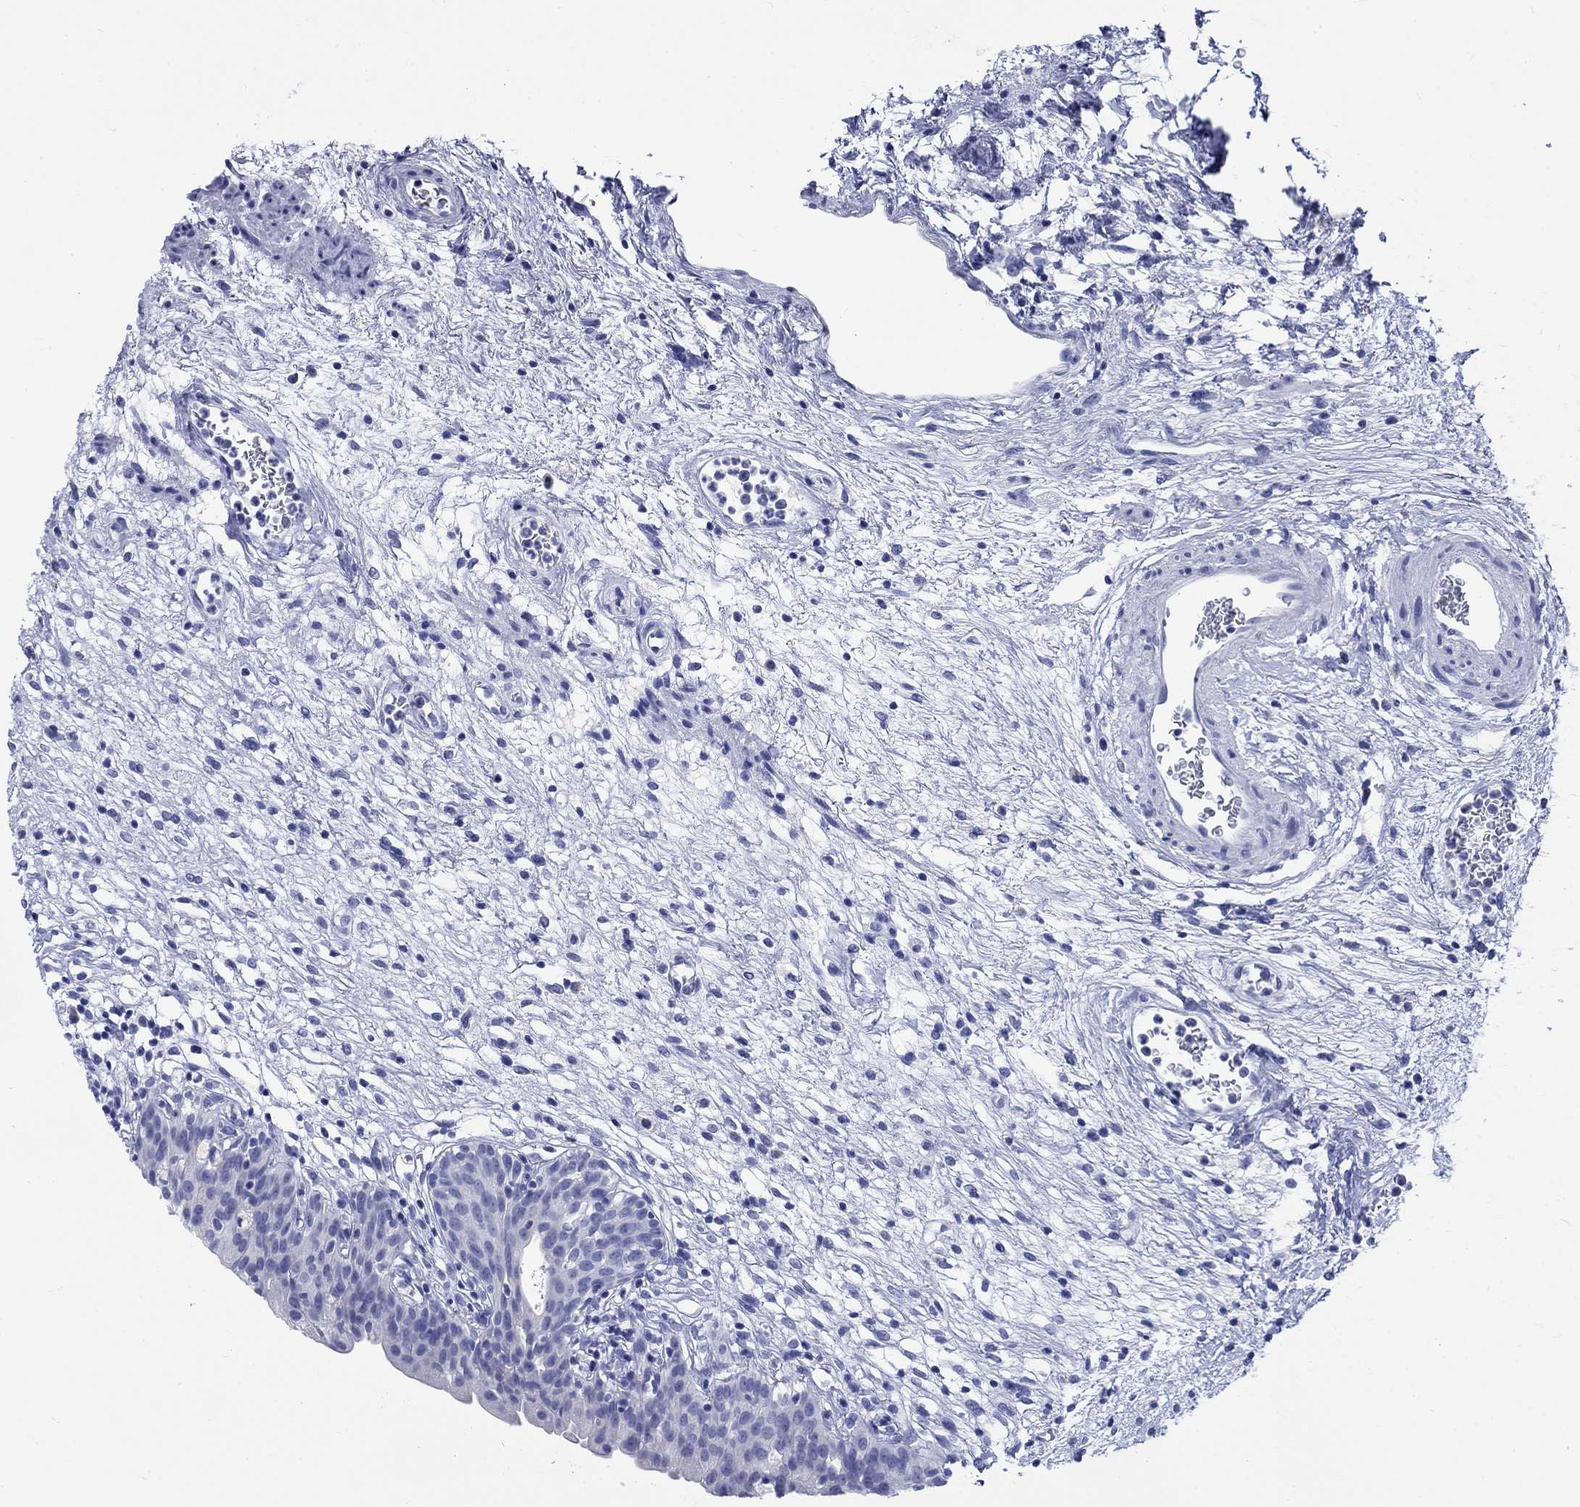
{"staining": {"intensity": "negative", "quantity": "none", "location": "none"}, "tissue": "urinary bladder", "cell_type": "Urothelial cells", "image_type": "normal", "snomed": [{"axis": "morphology", "description": "Normal tissue, NOS"}, {"axis": "topography", "description": "Urinary bladder"}], "caption": "IHC photomicrograph of unremarkable urinary bladder: urinary bladder stained with DAB reveals no significant protein staining in urothelial cells. (DAB immunohistochemistry with hematoxylin counter stain).", "gene": "KRT76", "patient": {"sex": "male", "age": 76}}